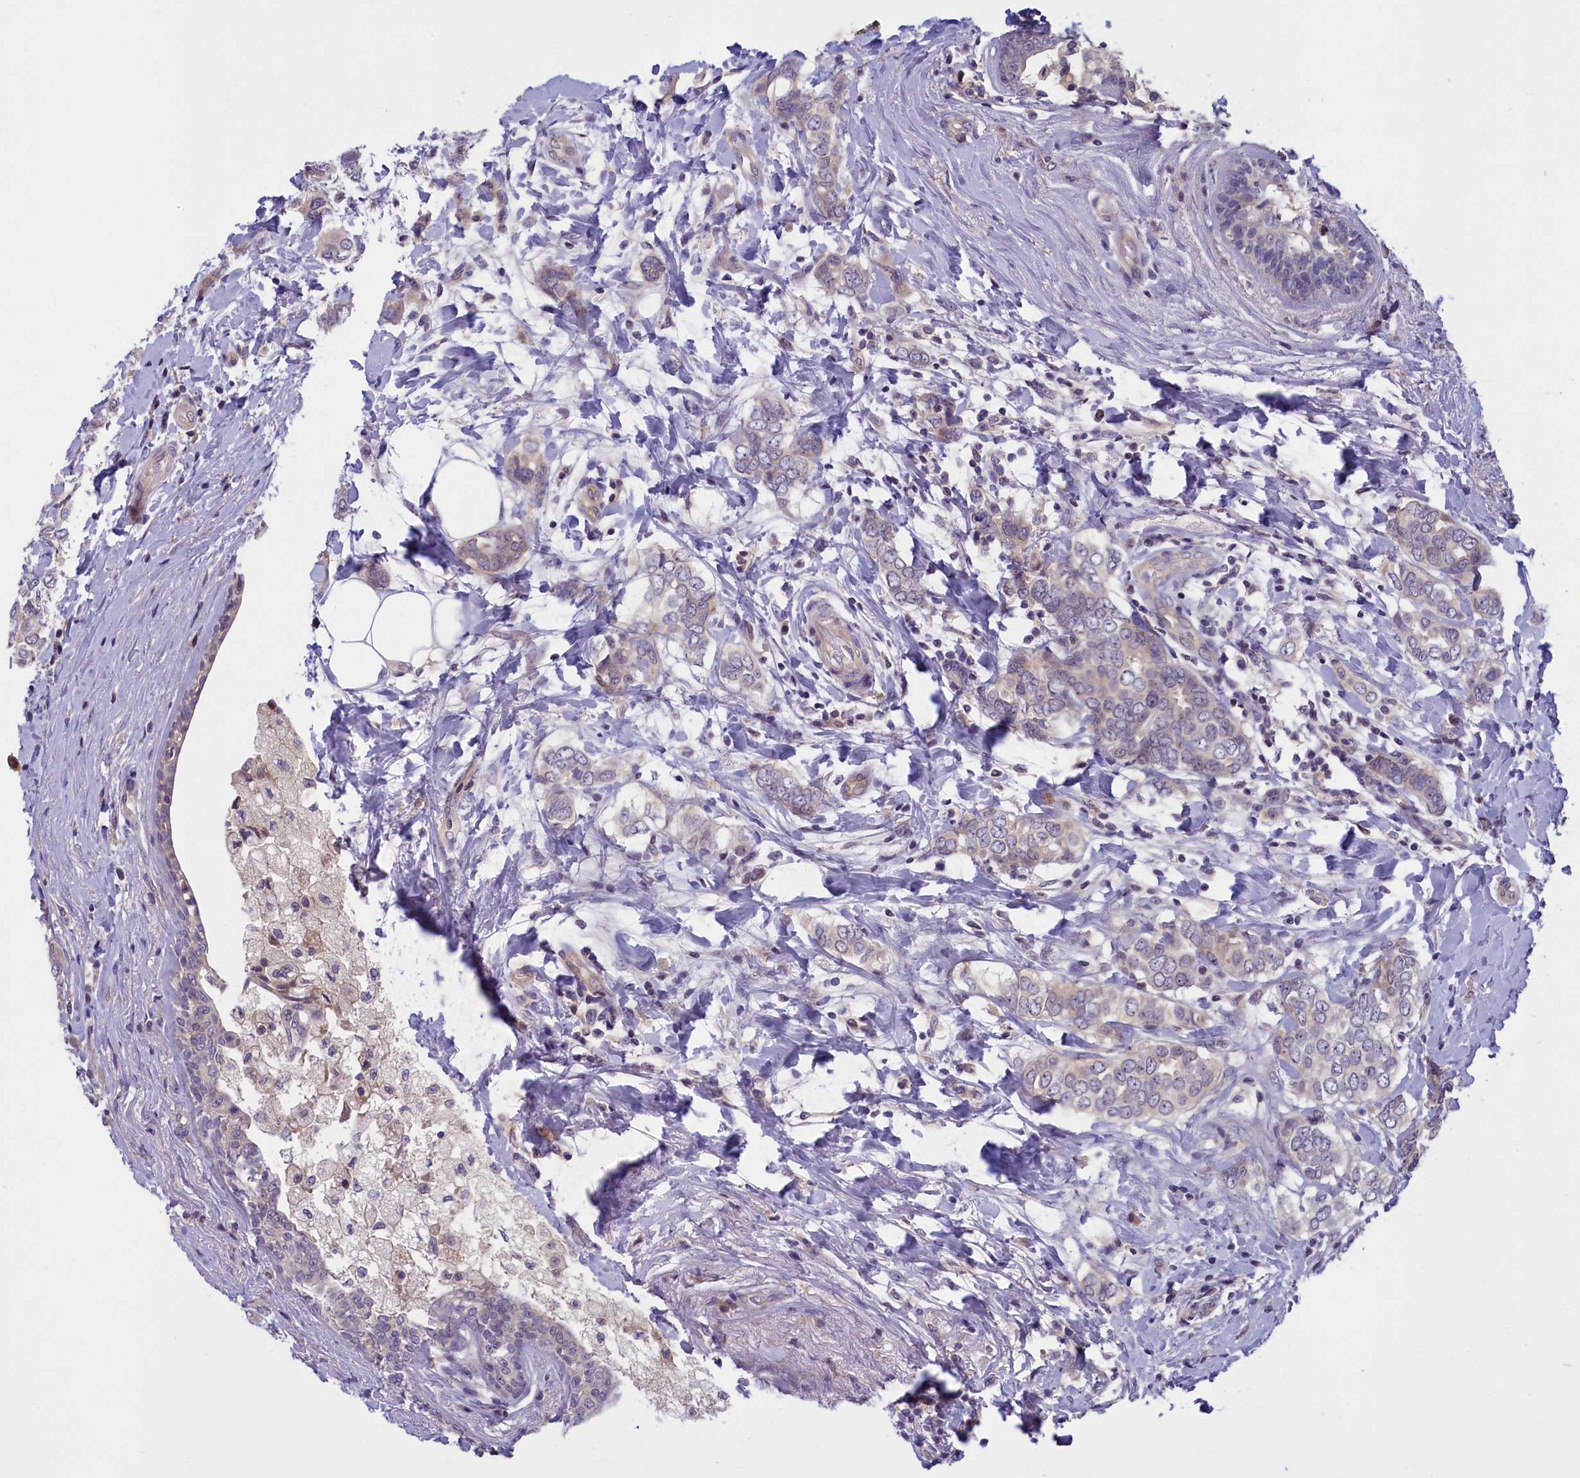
{"staining": {"intensity": "weak", "quantity": "25%-75%", "location": "cytoplasmic/membranous"}, "tissue": "breast cancer", "cell_type": "Tumor cells", "image_type": "cancer", "snomed": [{"axis": "morphology", "description": "Lobular carcinoma"}, {"axis": "topography", "description": "Breast"}], "caption": "A micrograph of breast cancer stained for a protein demonstrates weak cytoplasmic/membranous brown staining in tumor cells.", "gene": "NUBP1", "patient": {"sex": "female", "age": 51}}